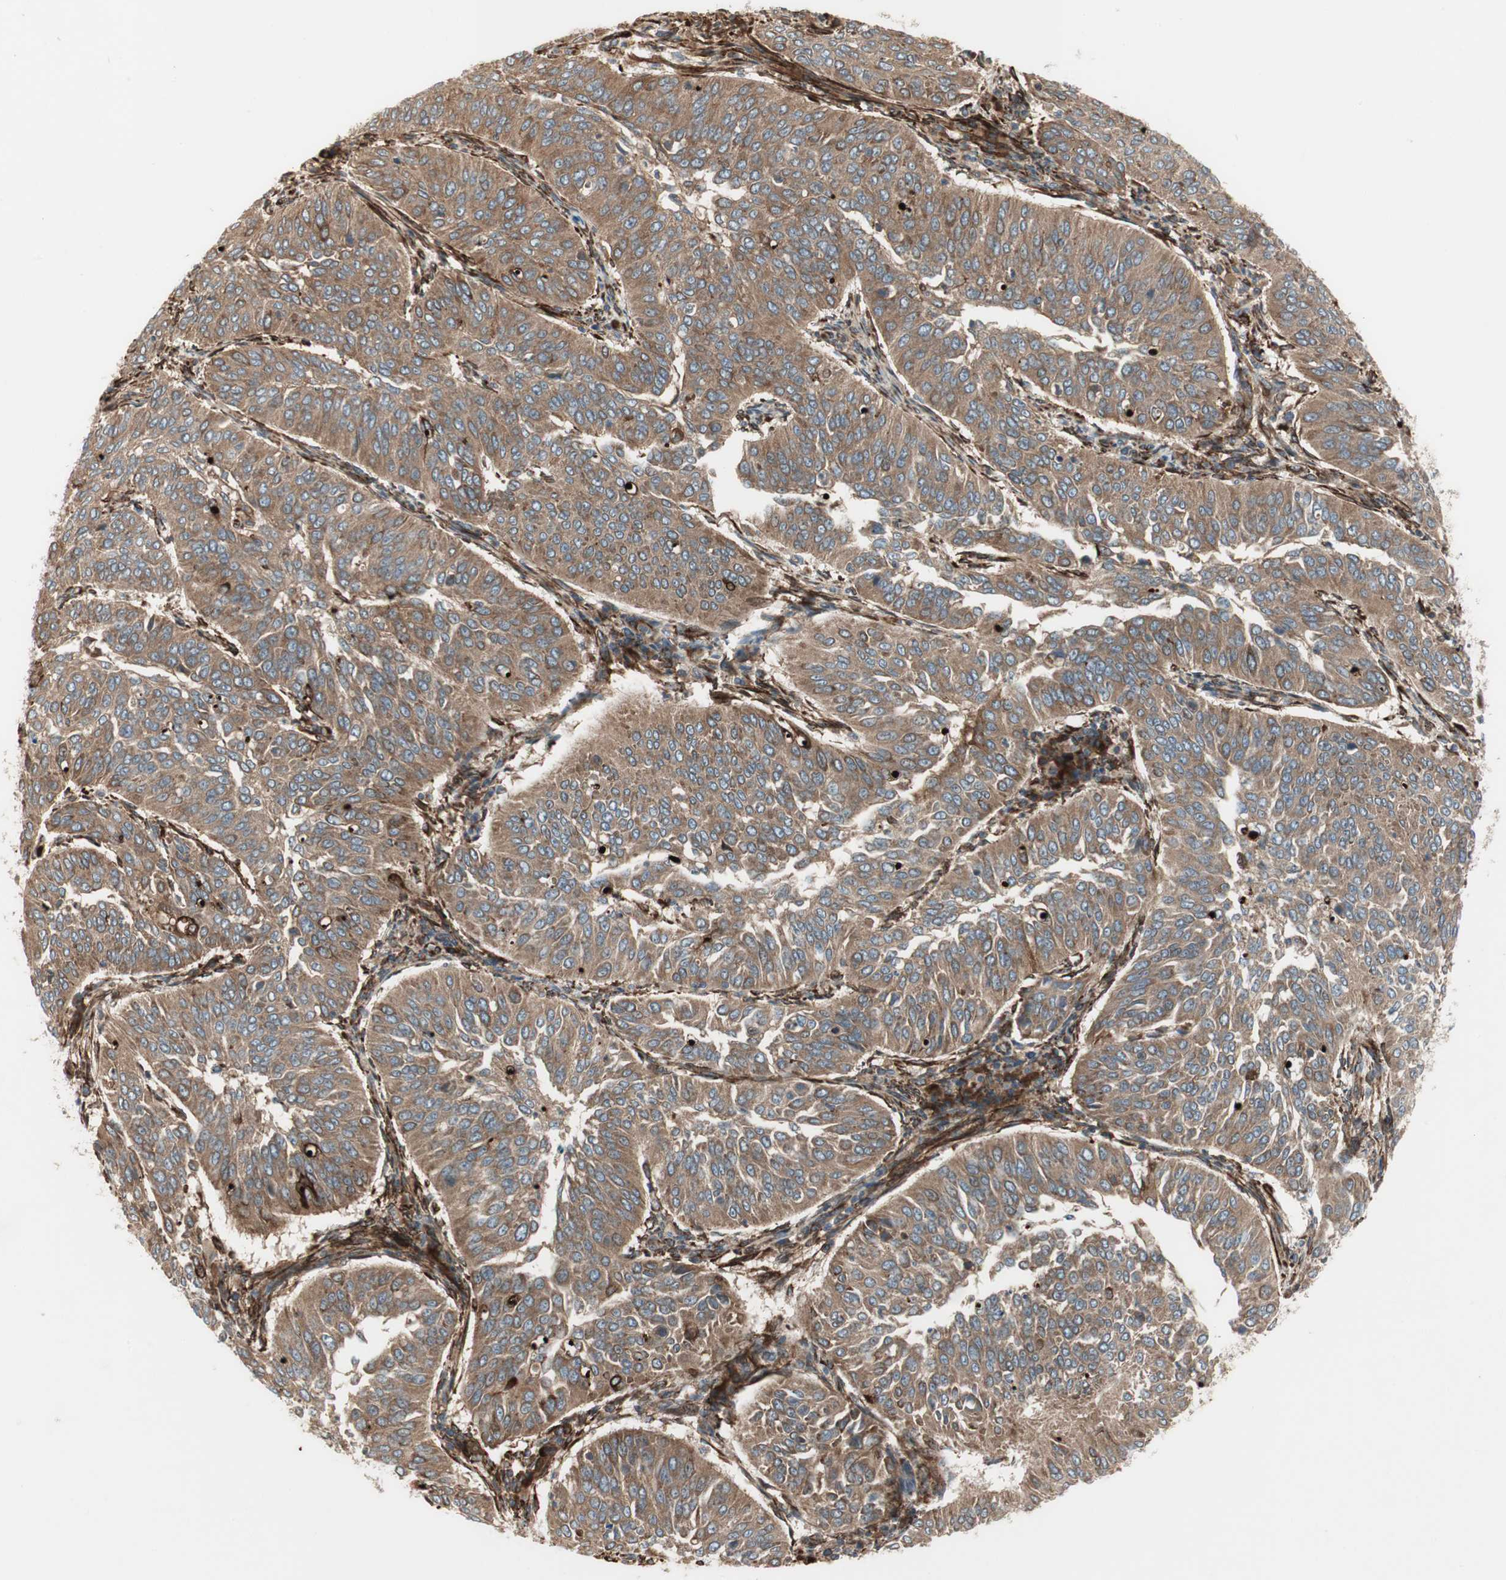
{"staining": {"intensity": "moderate", "quantity": ">75%", "location": "cytoplasmic/membranous"}, "tissue": "cervical cancer", "cell_type": "Tumor cells", "image_type": "cancer", "snomed": [{"axis": "morphology", "description": "Normal tissue, NOS"}, {"axis": "morphology", "description": "Squamous cell carcinoma, NOS"}, {"axis": "topography", "description": "Cervix"}], "caption": "Squamous cell carcinoma (cervical) was stained to show a protein in brown. There is medium levels of moderate cytoplasmic/membranous staining in approximately >75% of tumor cells. (DAB = brown stain, brightfield microscopy at high magnification).", "gene": "PRKG1", "patient": {"sex": "female", "age": 39}}